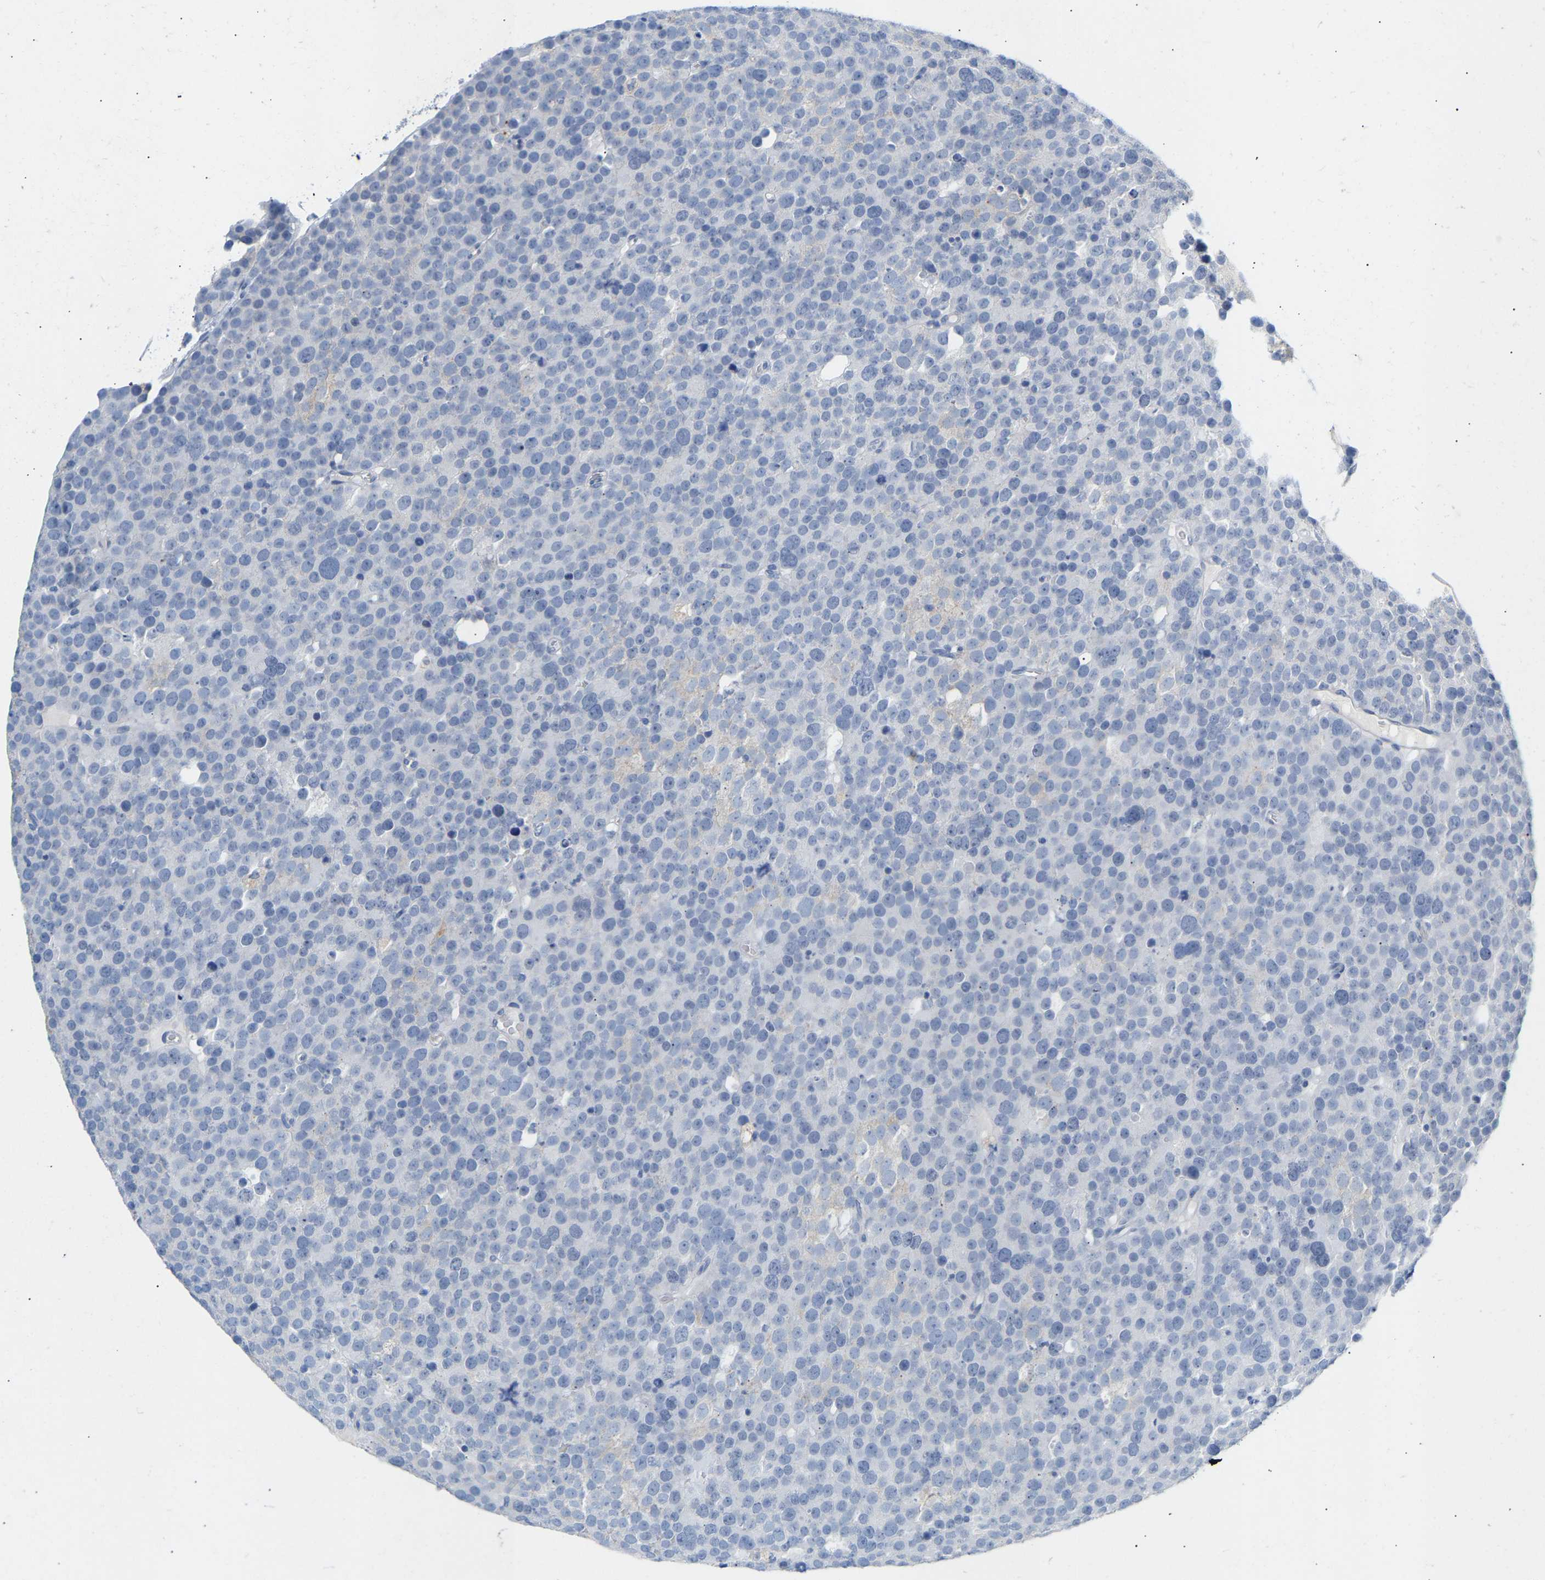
{"staining": {"intensity": "negative", "quantity": "none", "location": "none"}, "tissue": "testis cancer", "cell_type": "Tumor cells", "image_type": "cancer", "snomed": [{"axis": "morphology", "description": "Seminoma, NOS"}, {"axis": "topography", "description": "Testis"}], "caption": "DAB immunohistochemical staining of human testis seminoma shows no significant positivity in tumor cells. (Brightfield microscopy of DAB immunohistochemistry at high magnification).", "gene": "PEX1", "patient": {"sex": "male", "age": 71}}